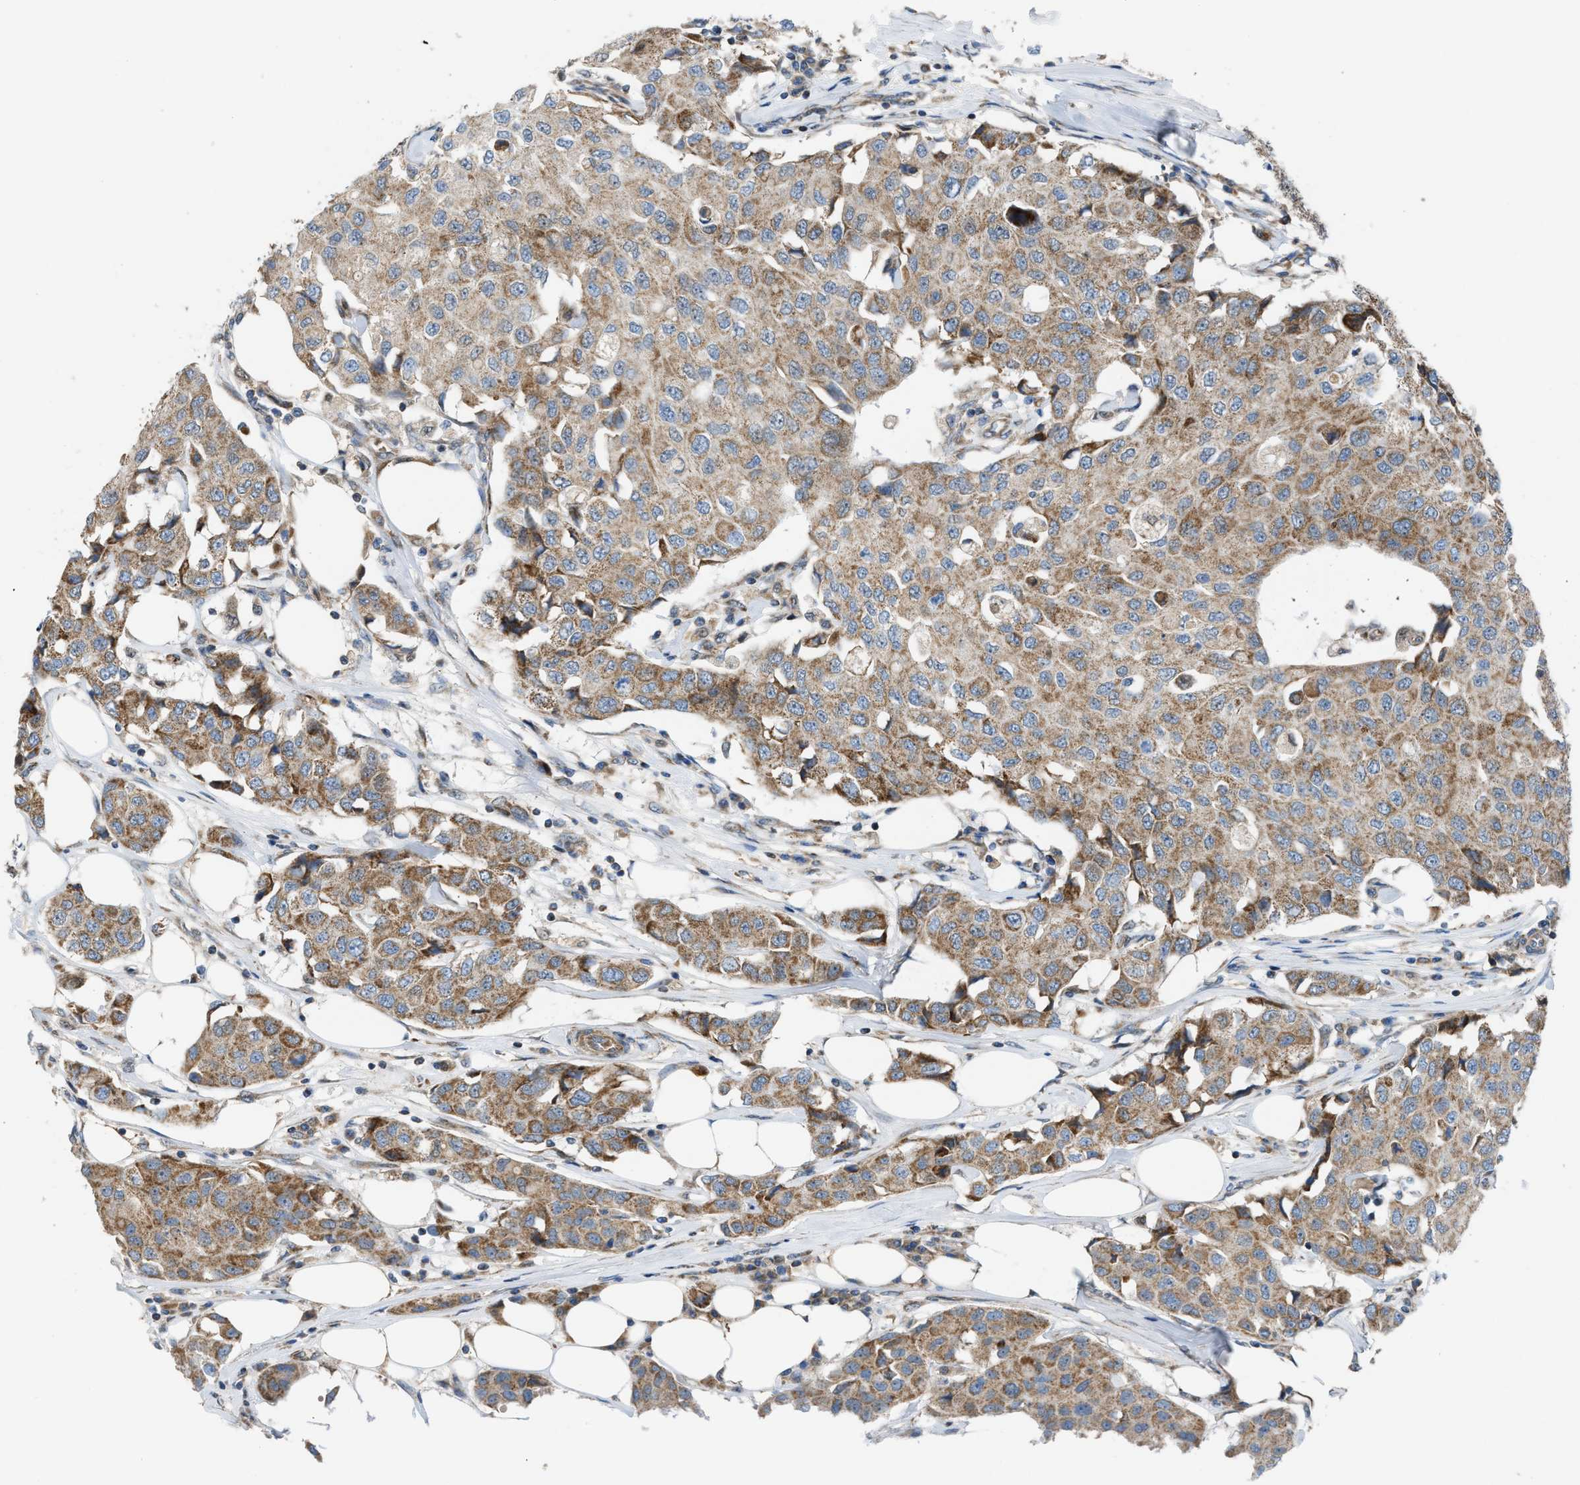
{"staining": {"intensity": "moderate", "quantity": ">75%", "location": "cytoplasmic/membranous"}, "tissue": "breast cancer", "cell_type": "Tumor cells", "image_type": "cancer", "snomed": [{"axis": "morphology", "description": "Duct carcinoma"}, {"axis": "topography", "description": "Breast"}], "caption": "IHC (DAB (3,3'-diaminobenzidine)) staining of breast cancer (infiltrating ductal carcinoma) exhibits moderate cytoplasmic/membranous protein staining in approximately >75% of tumor cells.", "gene": "SLC10A3", "patient": {"sex": "female", "age": 80}}